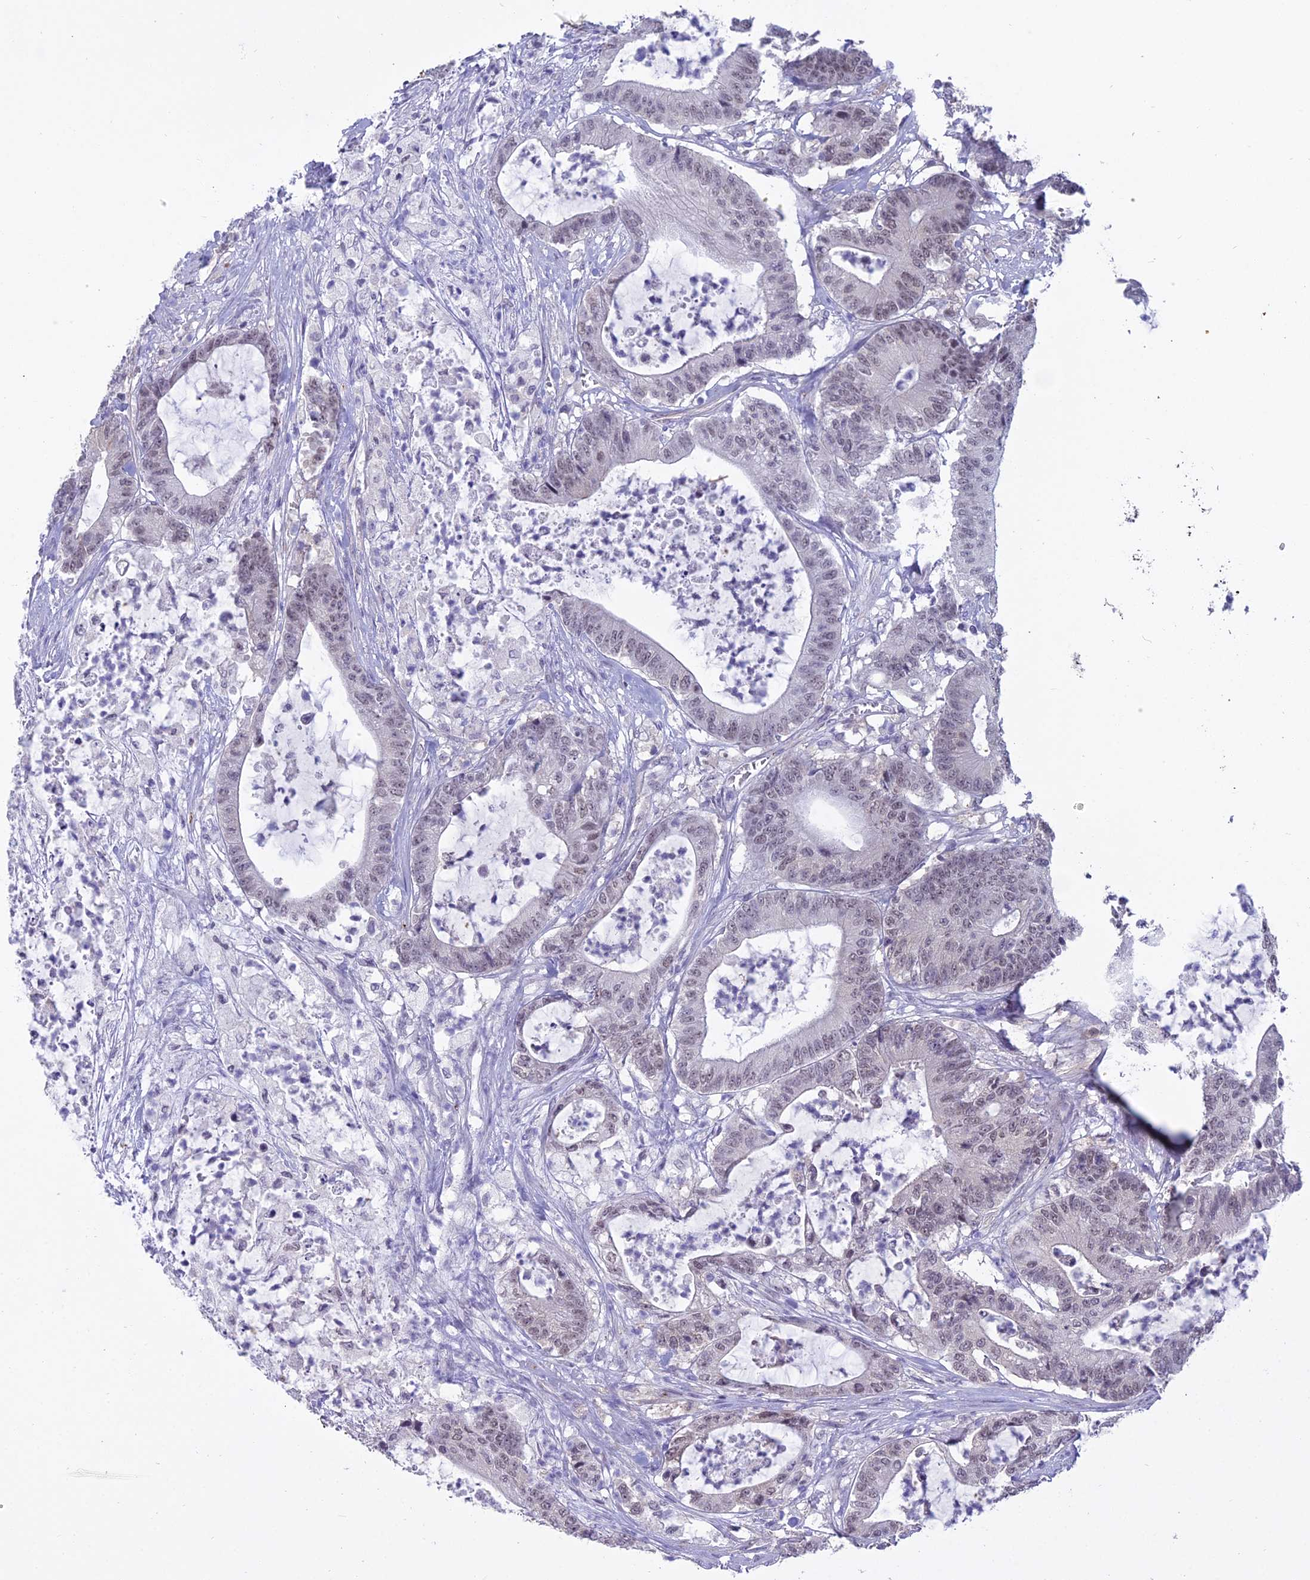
{"staining": {"intensity": "weak", "quantity": ">75%", "location": "nuclear"}, "tissue": "colorectal cancer", "cell_type": "Tumor cells", "image_type": "cancer", "snomed": [{"axis": "morphology", "description": "Adenocarcinoma, NOS"}, {"axis": "topography", "description": "Colon"}], "caption": "Immunohistochemical staining of human adenocarcinoma (colorectal) reveals low levels of weak nuclear staining in approximately >75% of tumor cells.", "gene": "BLNK", "patient": {"sex": "female", "age": 84}}